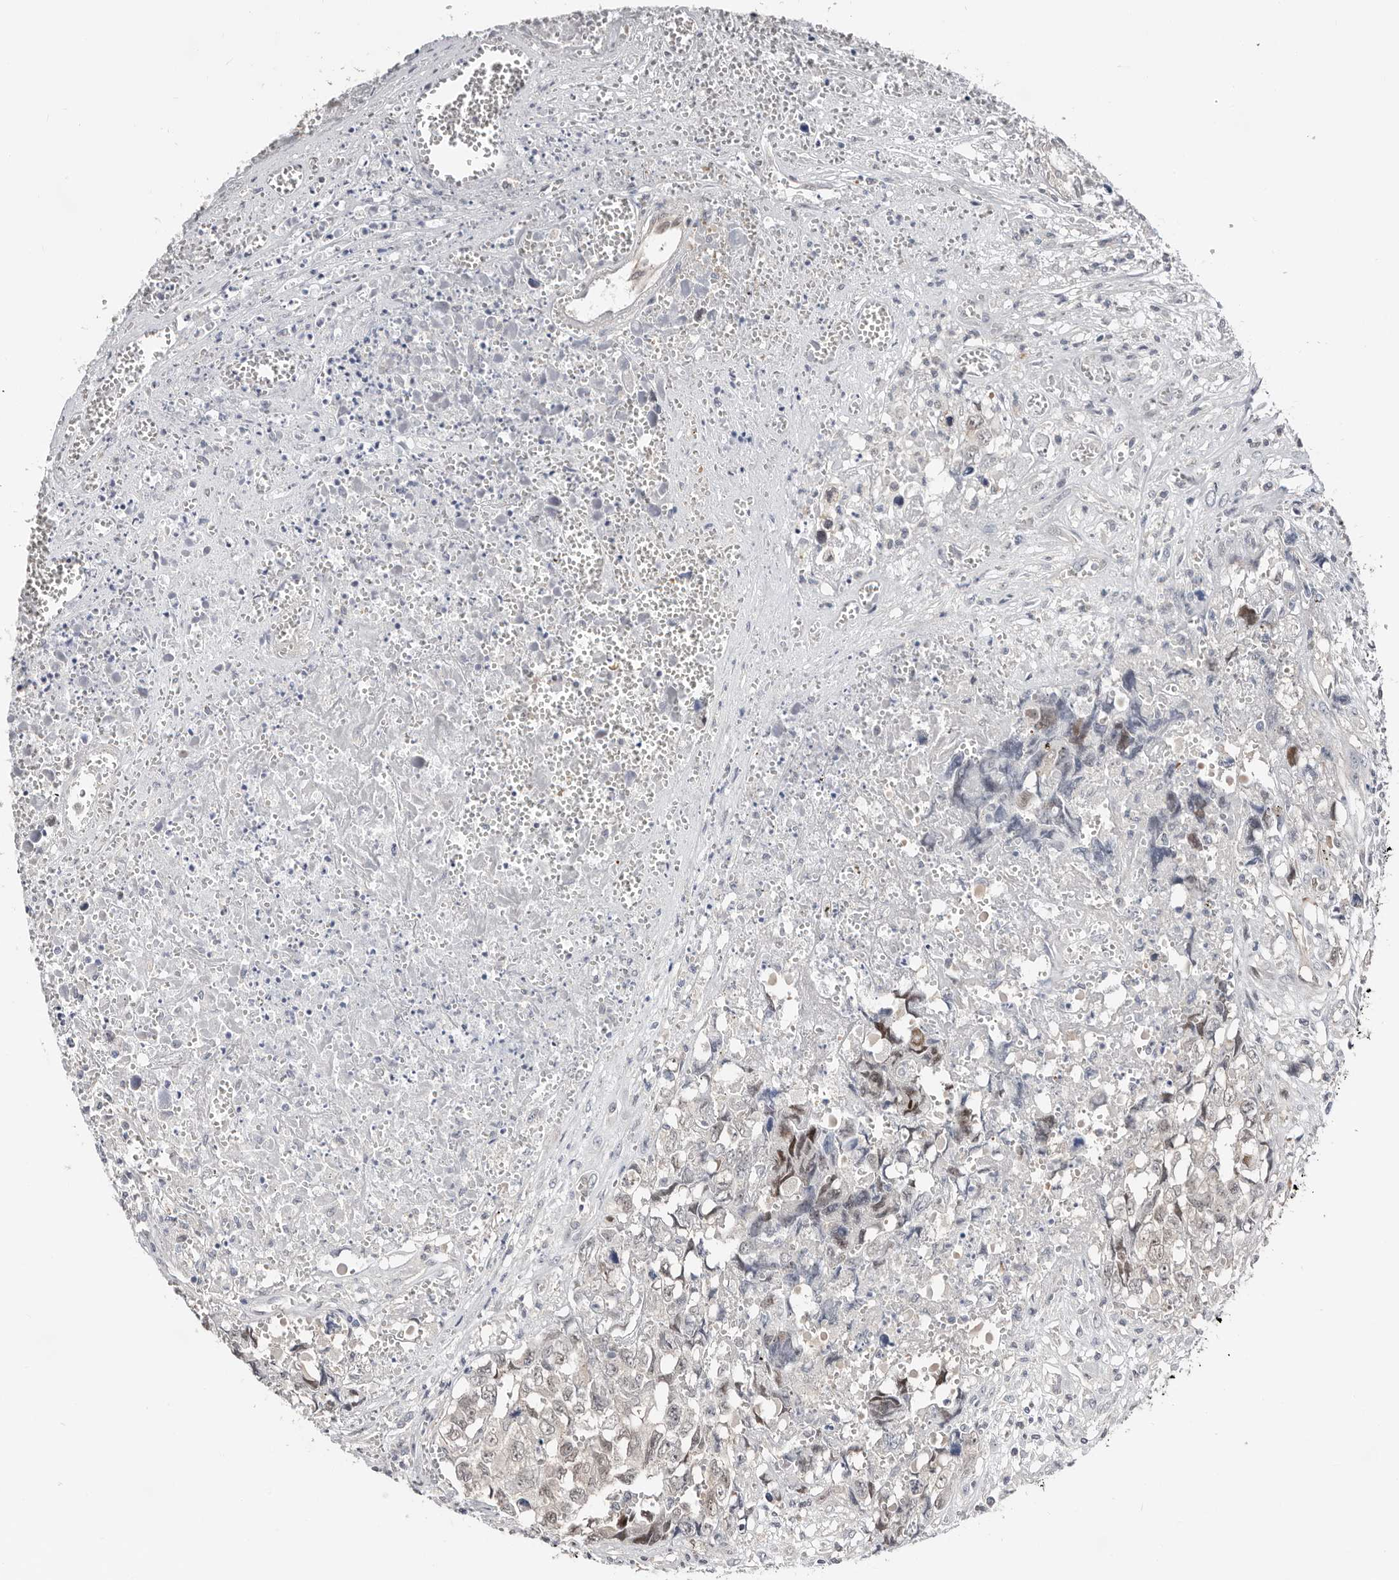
{"staining": {"intensity": "weak", "quantity": "<25%", "location": "nuclear"}, "tissue": "testis cancer", "cell_type": "Tumor cells", "image_type": "cancer", "snomed": [{"axis": "morphology", "description": "Carcinoma, Embryonal, NOS"}, {"axis": "topography", "description": "Testis"}], "caption": "IHC of testis cancer (embryonal carcinoma) displays no staining in tumor cells.", "gene": "ASRGL1", "patient": {"sex": "male", "age": 31}}